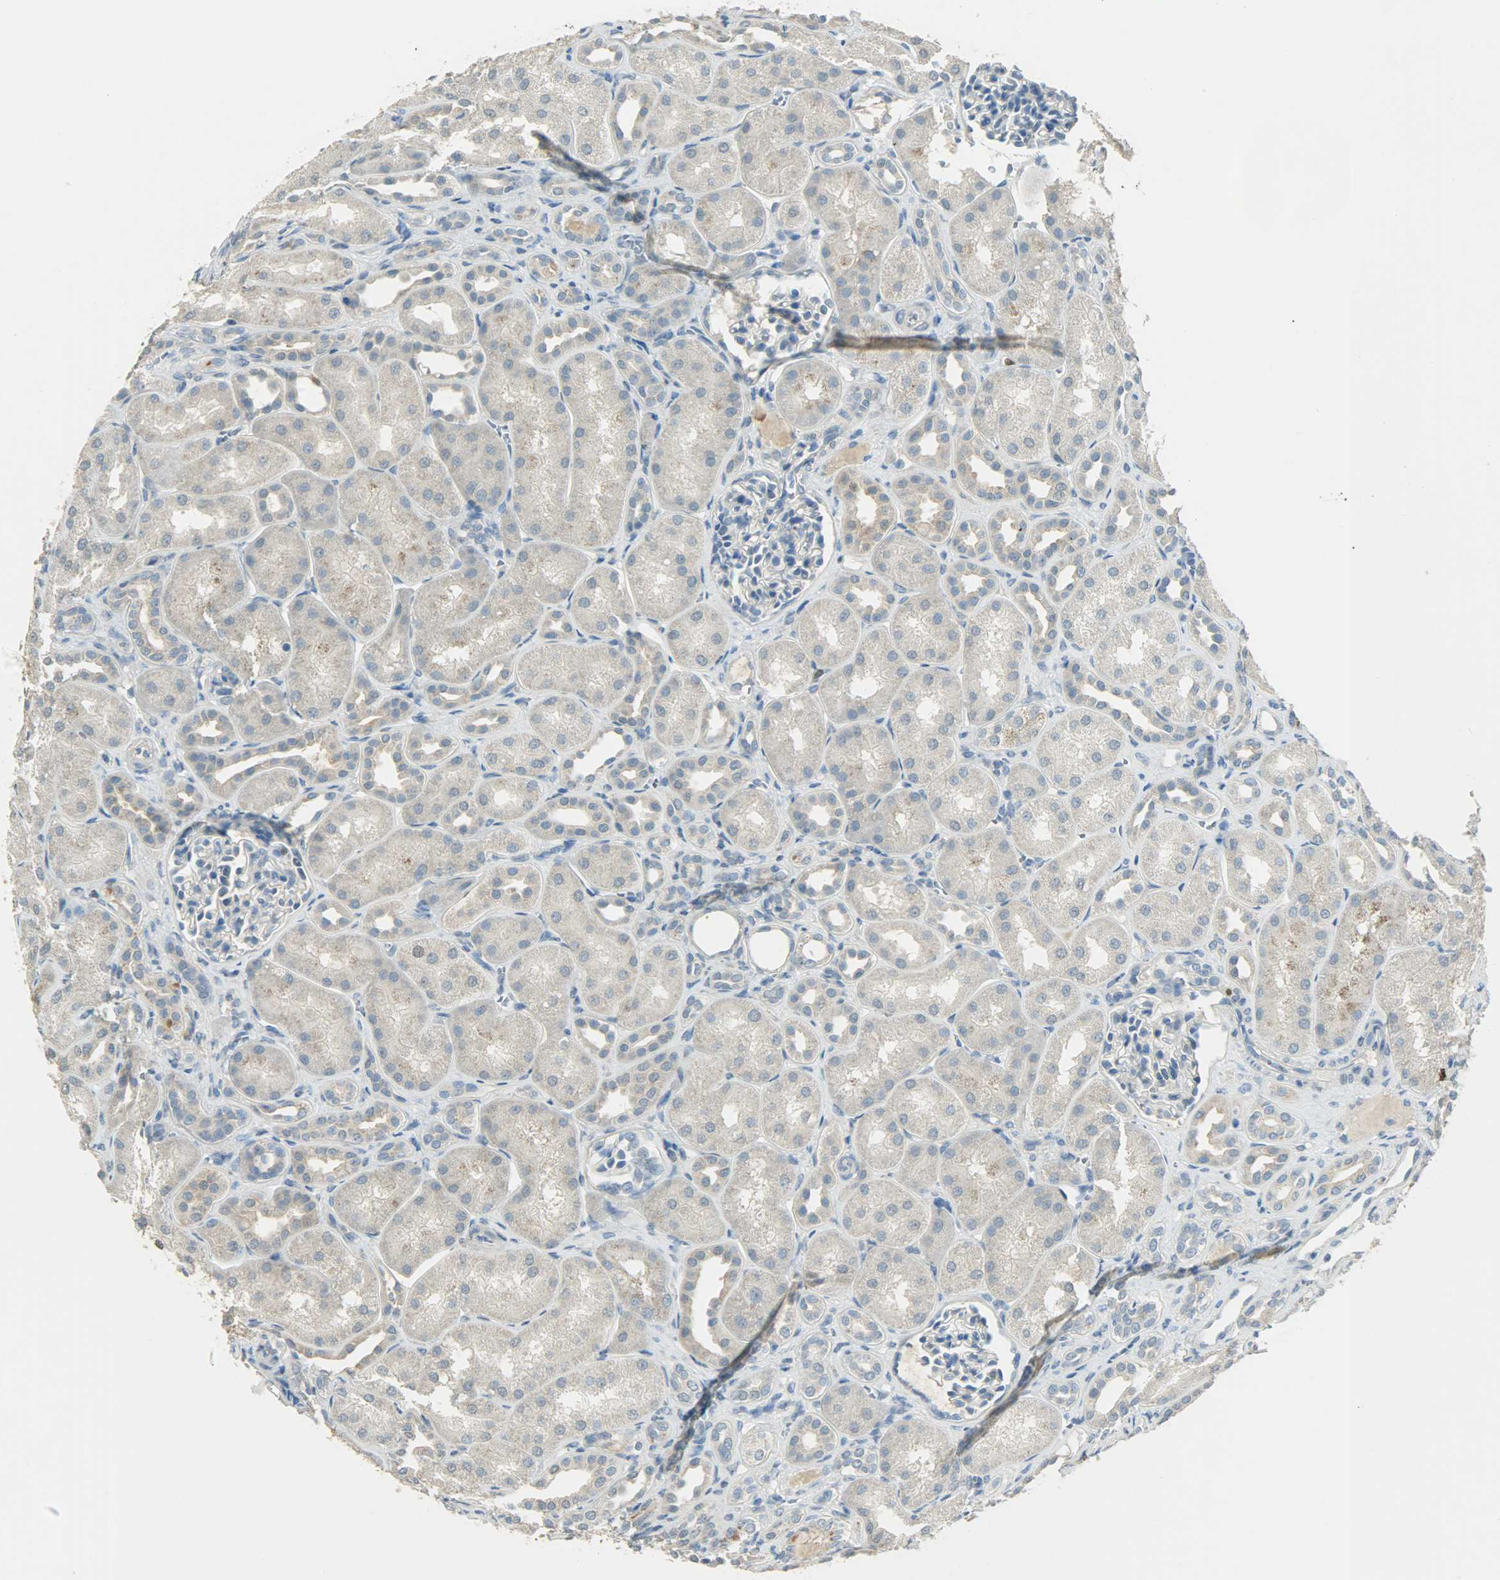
{"staining": {"intensity": "negative", "quantity": "none", "location": "none"}, "tissue": "kidney", "cell_type": "Cells in glomeruli", "image_type": "normal", "snomed": [{"axis": "morphology", "description": "Normal tissue, NOS"}, {"axis": "topography", "description": "Kidney"}], "caption": "The image reveals no staining of cells in glomeruli in normal kidney.", "gene": "TPX2", "patient": {"sex": "male", "age": 7}}